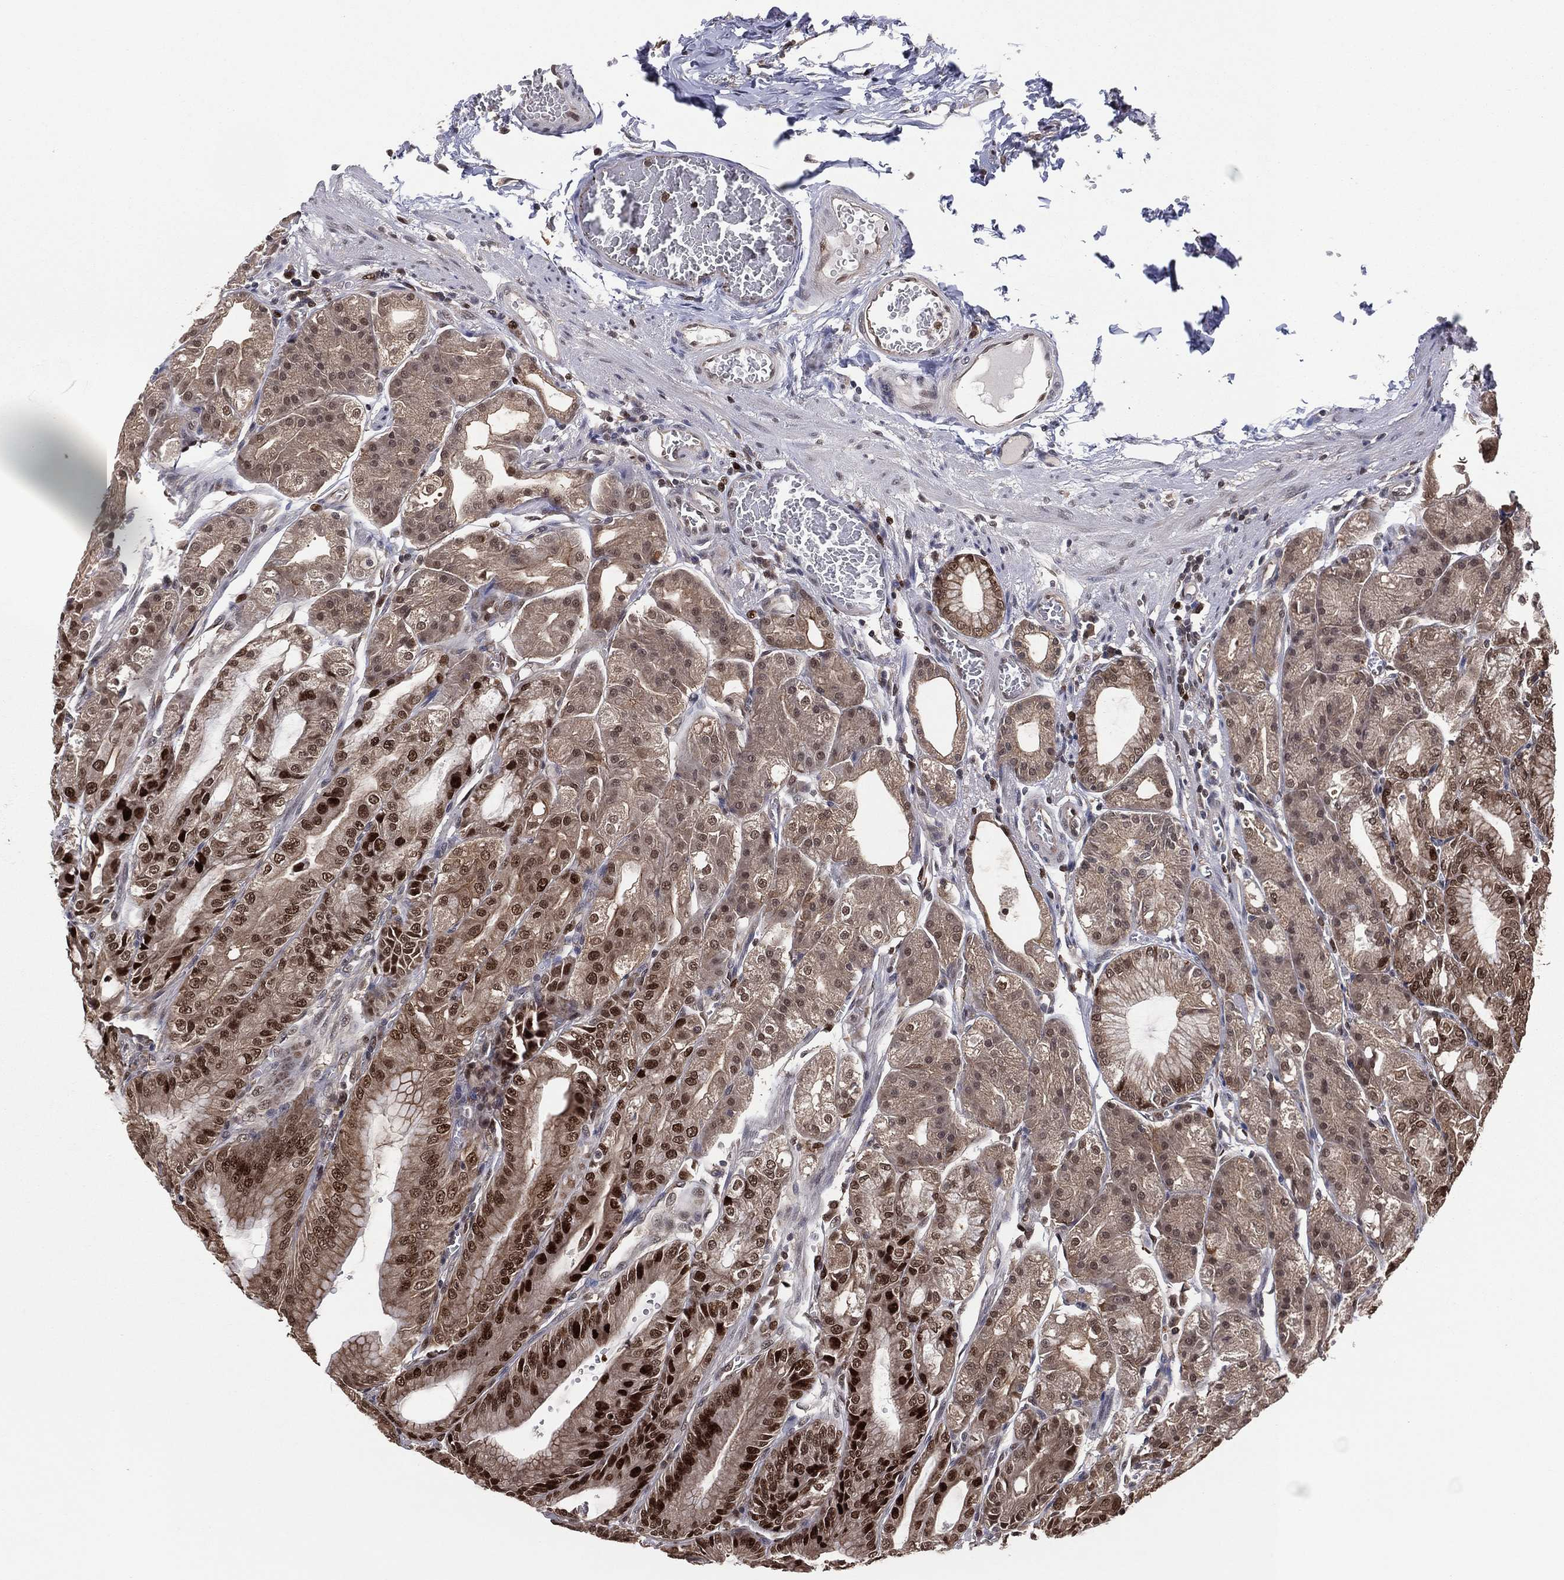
{"staining": {"intensity": "strong", "quantity": "25%-75%", "location": "cytoplasmic/membranous,nuclear"}, "tissue": "stomach", "cell_type": "Glandular cells", "image_type": "normal", "snomed": [{"axis": "morphology", "description": "Normal tissue, NOS"}, {"axis": "topography", "description": "Stomach"}], "caption": "Benign stomach reveals strong cytoplasmic/membranous,nuclear staining in approximately 25%-75% of glandular cells.", "gene": "PSMA1", "patient": {"sex": "male", "age": 71}}